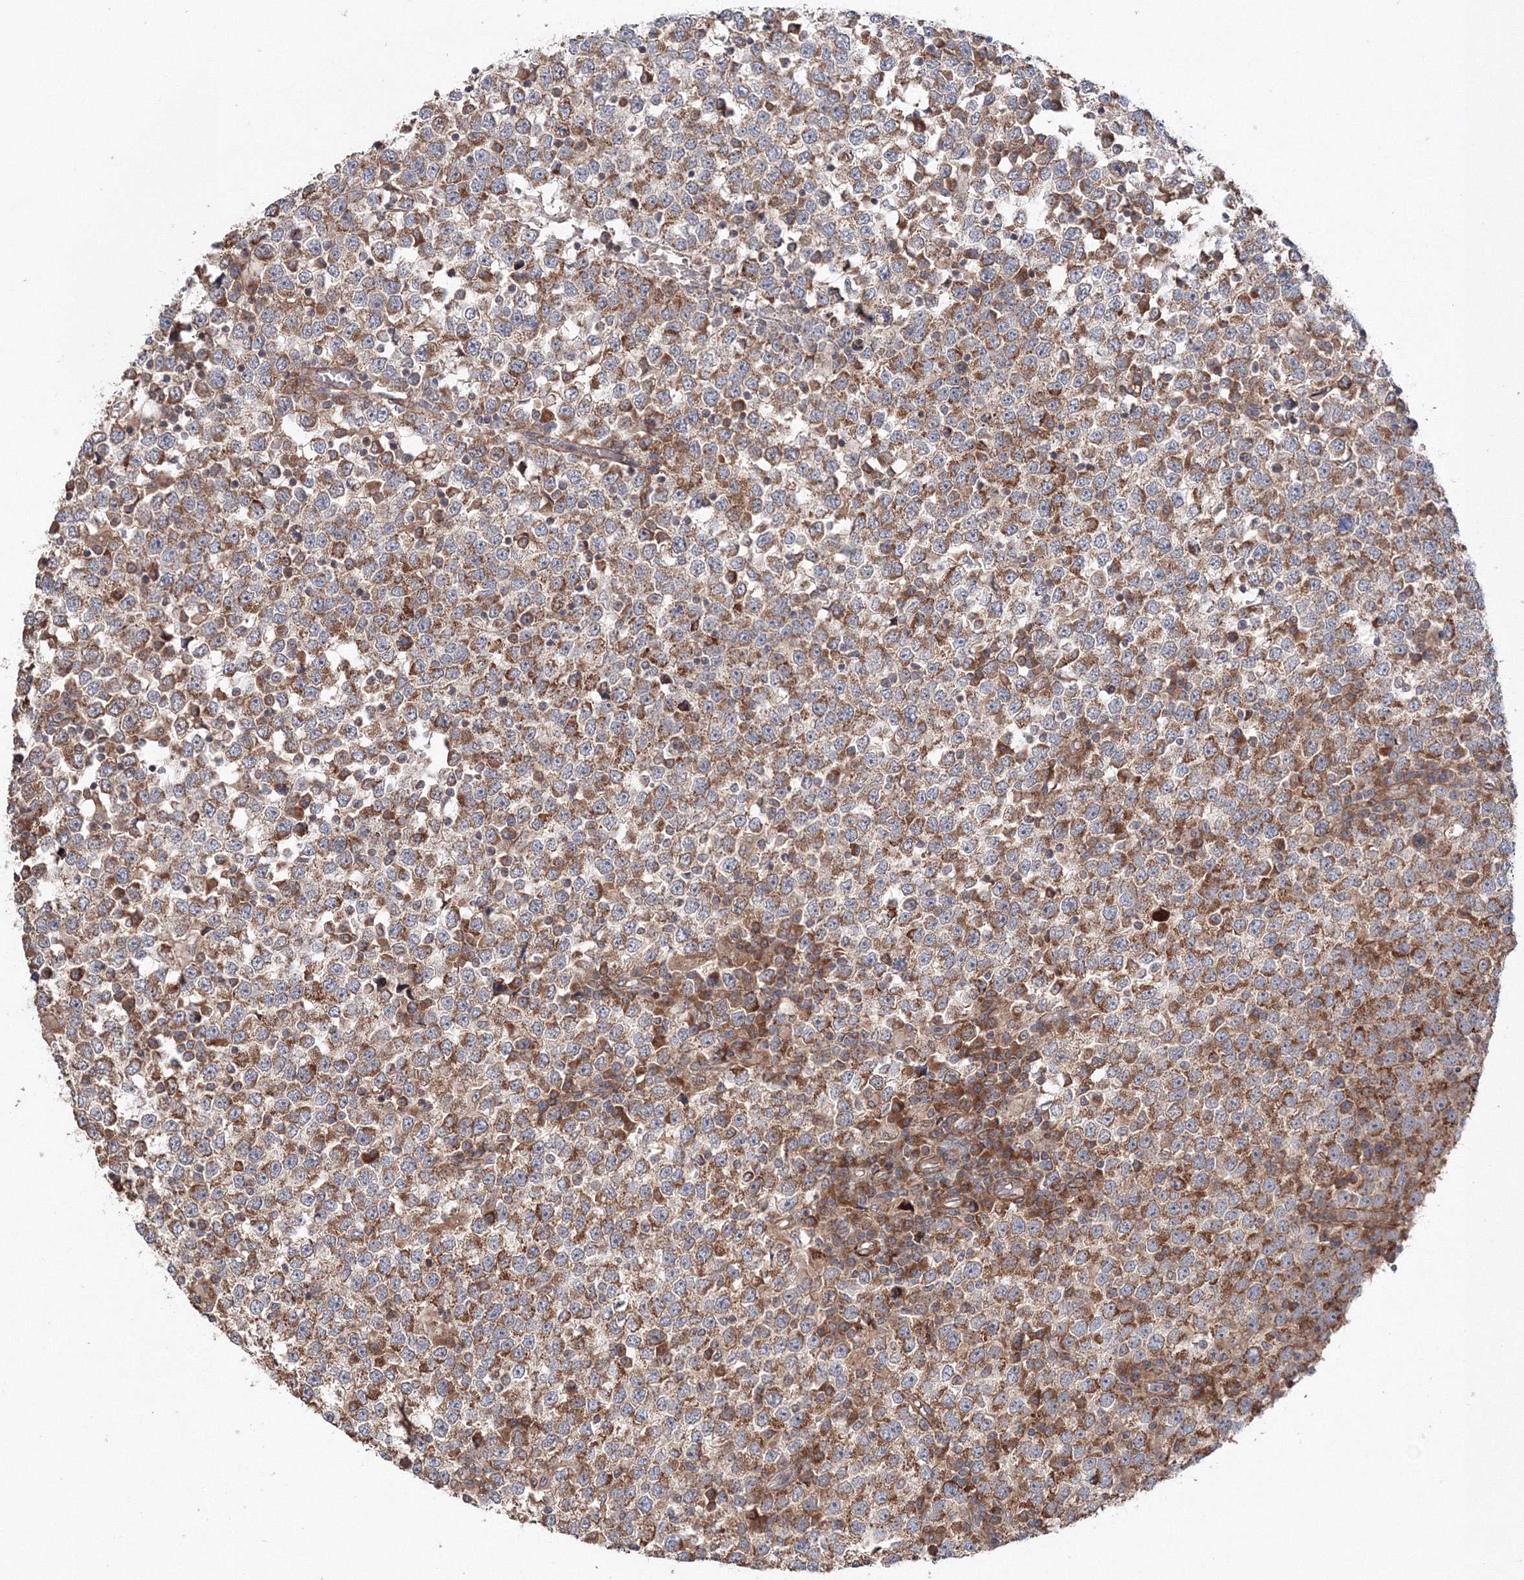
{"staining": {"intensity": "moderate", "quantity": ">75%", "location": "cytoplasmic/membranous"}, "tissue": "testis cancer", "cell_type": "Tumor cells", "image_type": "cancer", "snomed": [{"axis": "morphology", "description": "Seminoma, NOS"}, {"axis": "topography", "description": "Testis"}], "caption": "Immunohistochemistry staining of seminoma (testis), which shows medium levels of moderate cytoplasmic/membranous positivity in approximately >75% of tumor cells indicating moderate cytoplasmic/membranous protein expression. The staining was performed using DAB (3,3'-diaminobenzidine) (brown) for protein detection and nuclei were counterstained in hematoxylin (blue).", "gene": "NOA1", "patient": {"sex": "male", "age": 65}}